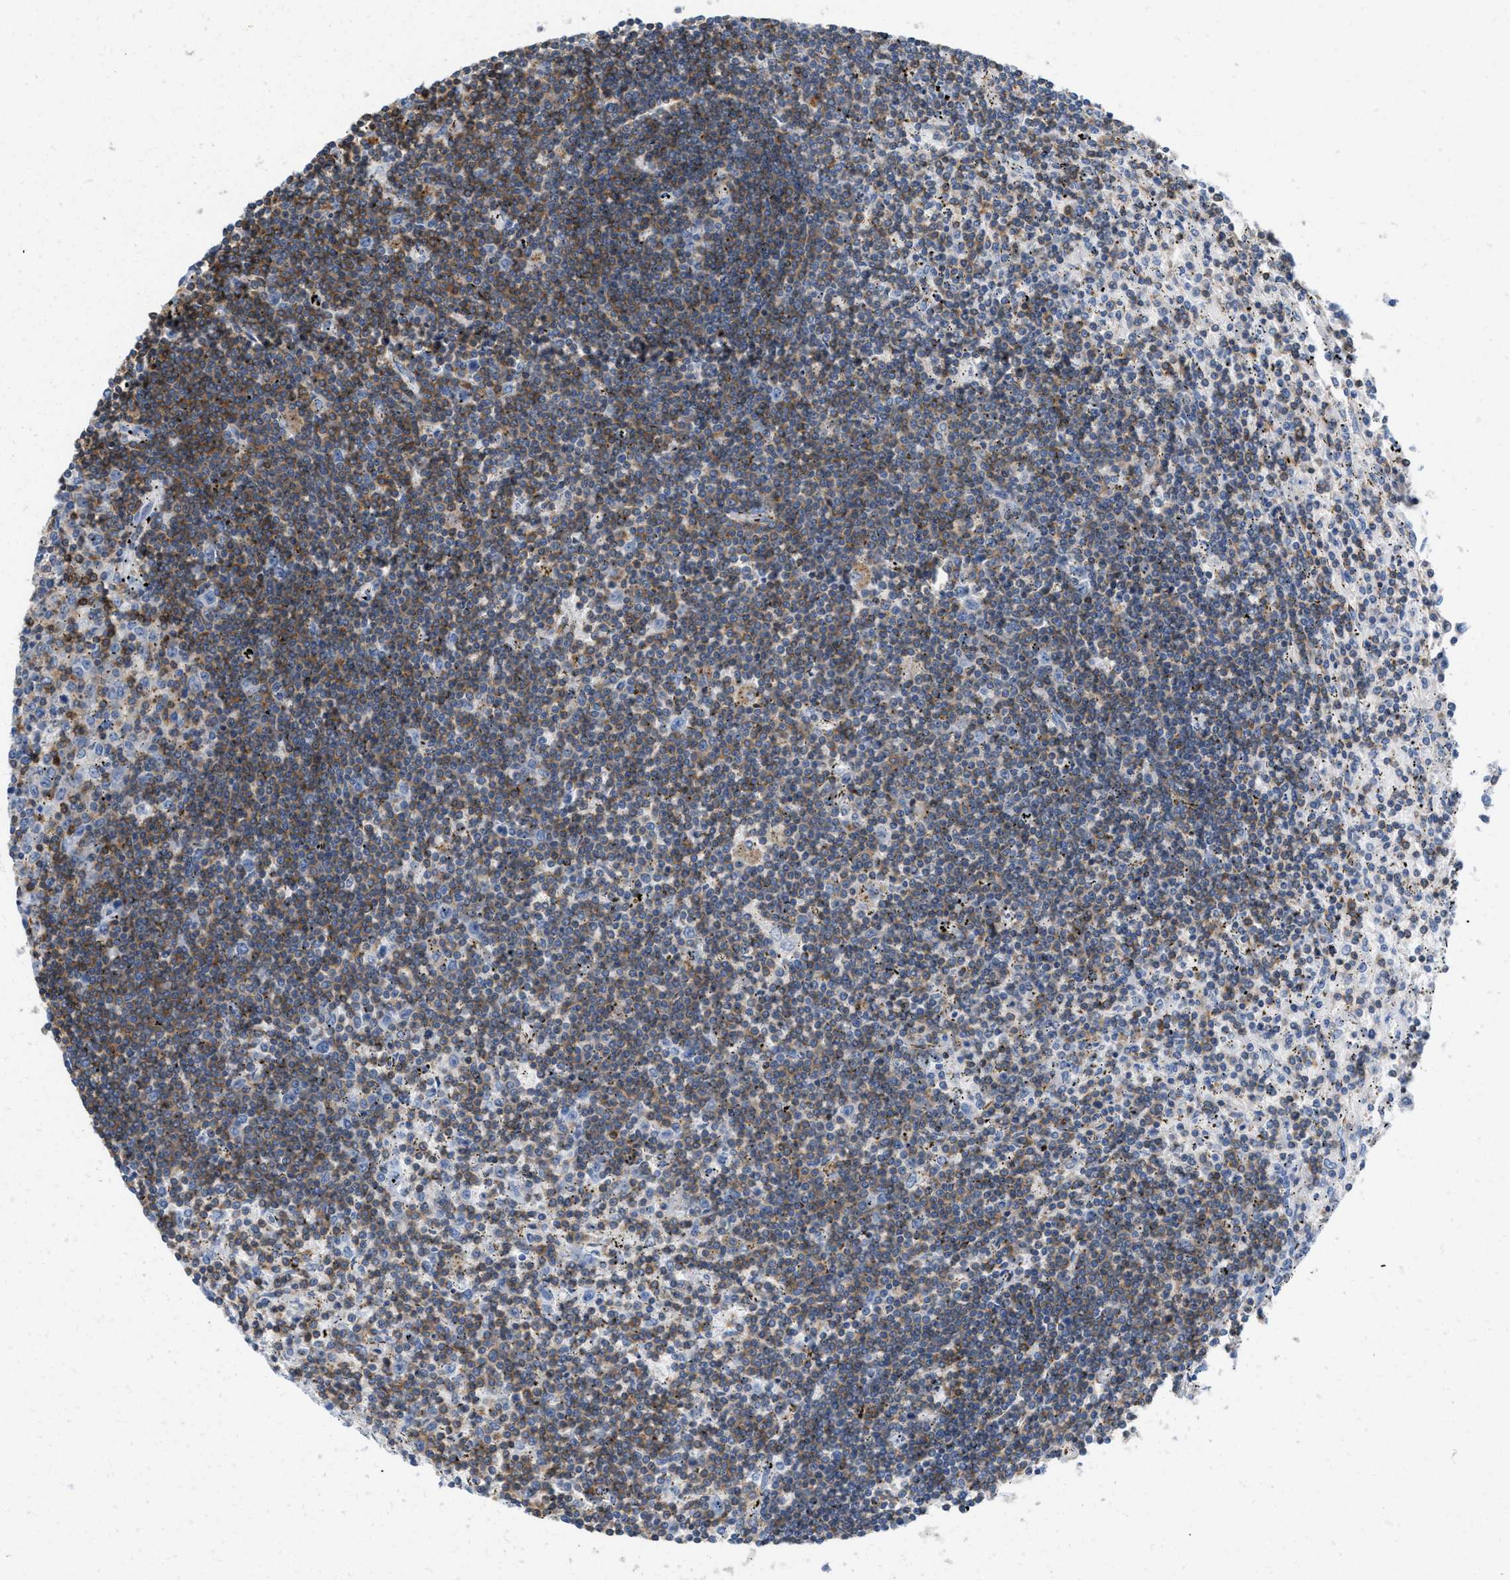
{"staining": {"intensity": "negative", "quantity": "none", "location": "none"}, "tissue": "lymphoma", "cell_type": "Tumor cells", "image_type": "cancer", "snomed": [{"axis": "morphology", "description": "Malignant lymphoma, non-Hodgkin's type, Low grade"}, {"axis": "topography", "description": "Spleen"}], "caption": "Immunohistochemistry (IHC) photomicrograph of neoplastic tissue: lymphoma stained with DAB (3,3'-diaminobenzidine) shows no significant protein staining in tumor cells. (DAB (3,3'-diaminobenzidine) IHC with hematoxylin counter stain).", "gene": "IL16", "patient": {"sex": "male", "age": 76}}